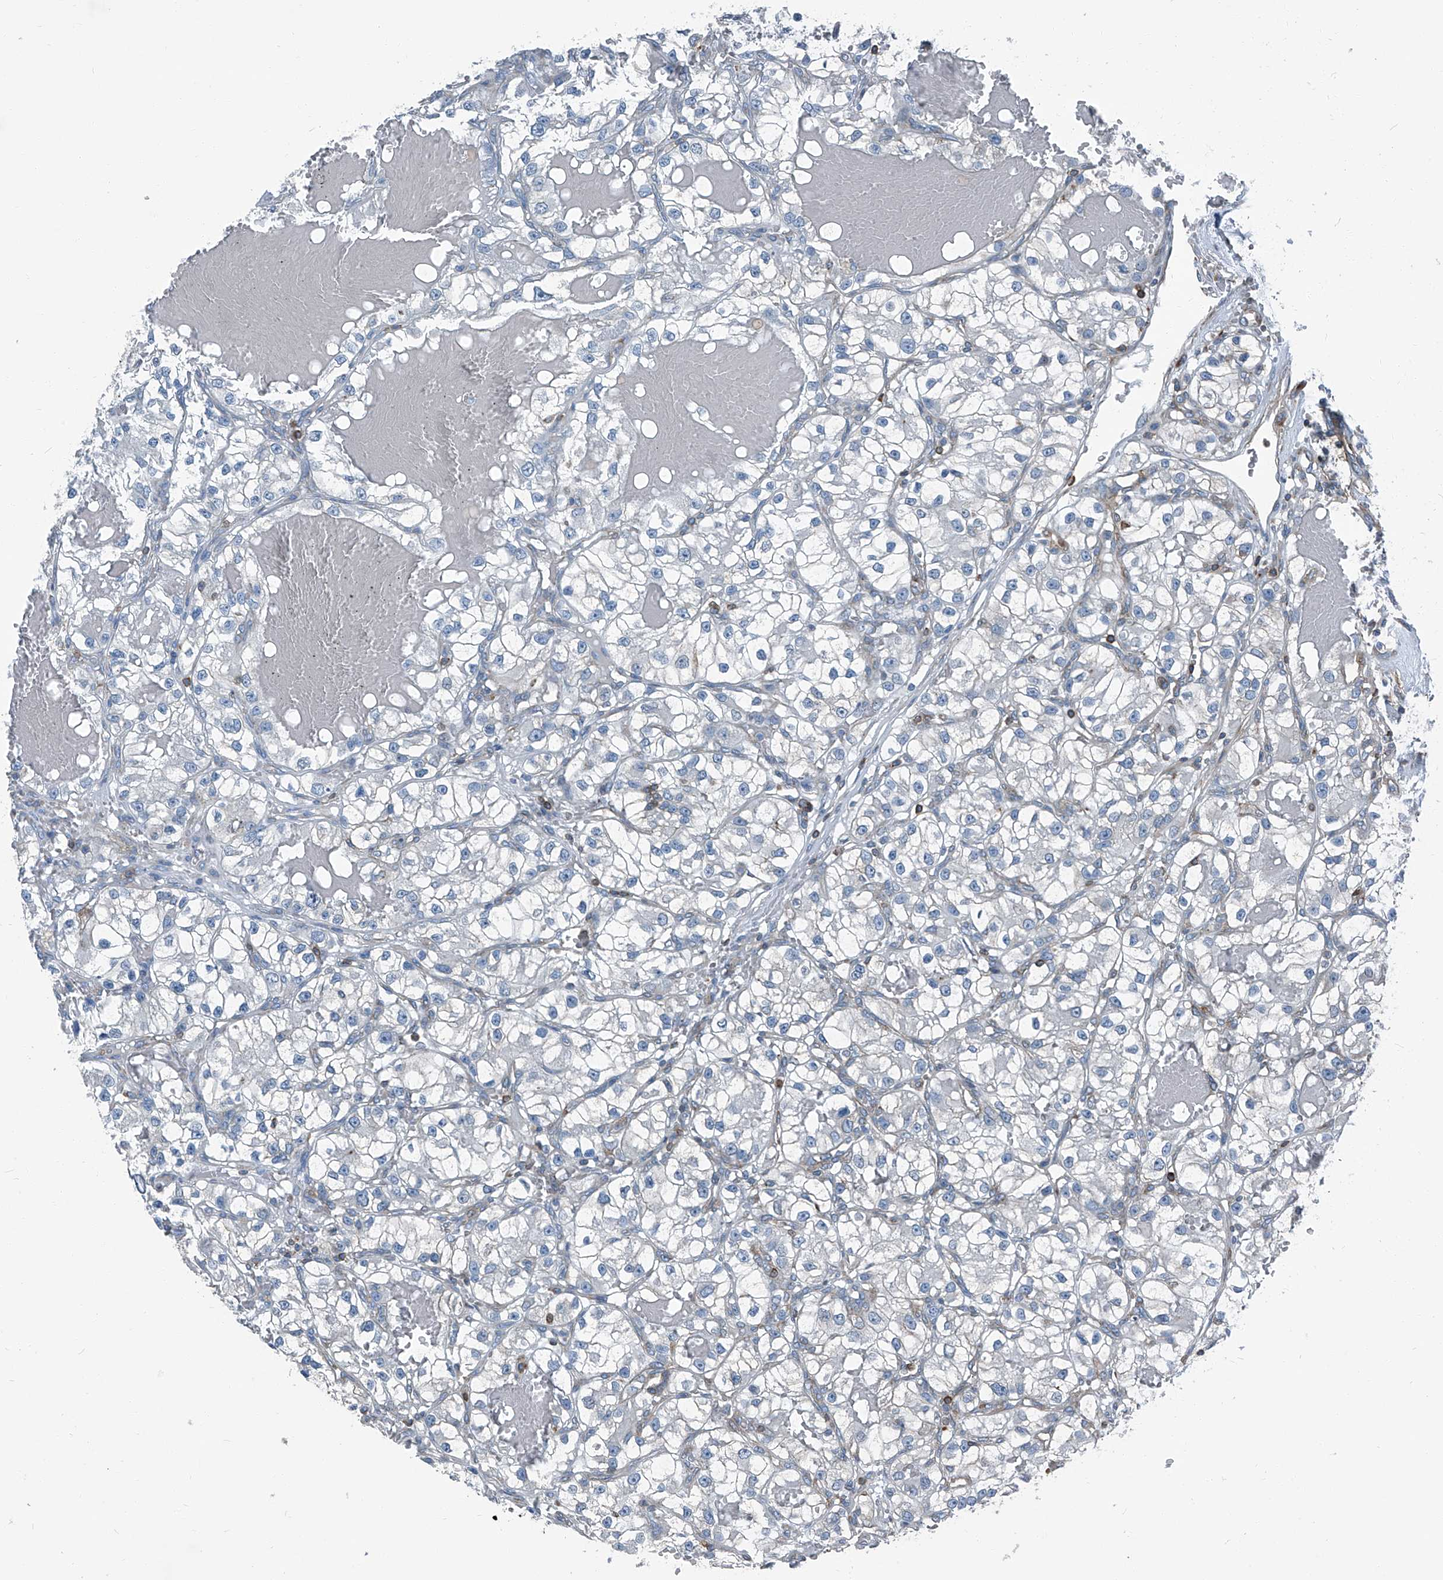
{"staining": {"intensity": "negative", "quantity": "none", "location": "none"}, "tissue": "renal cancer", "cell_type": "Tumor cells", "image_type": "cancer", "snomed": [{"axis": "morphology", "description": "Adenocarcinoma, NOS"}, {"axis": "topography", "description": "Kidney"}], "caption": "Tumor cells are negative for brown protein staining in renal cancer.", "gene": "SEPTIN7", "patient": {"sex": "female", "age": 57}}